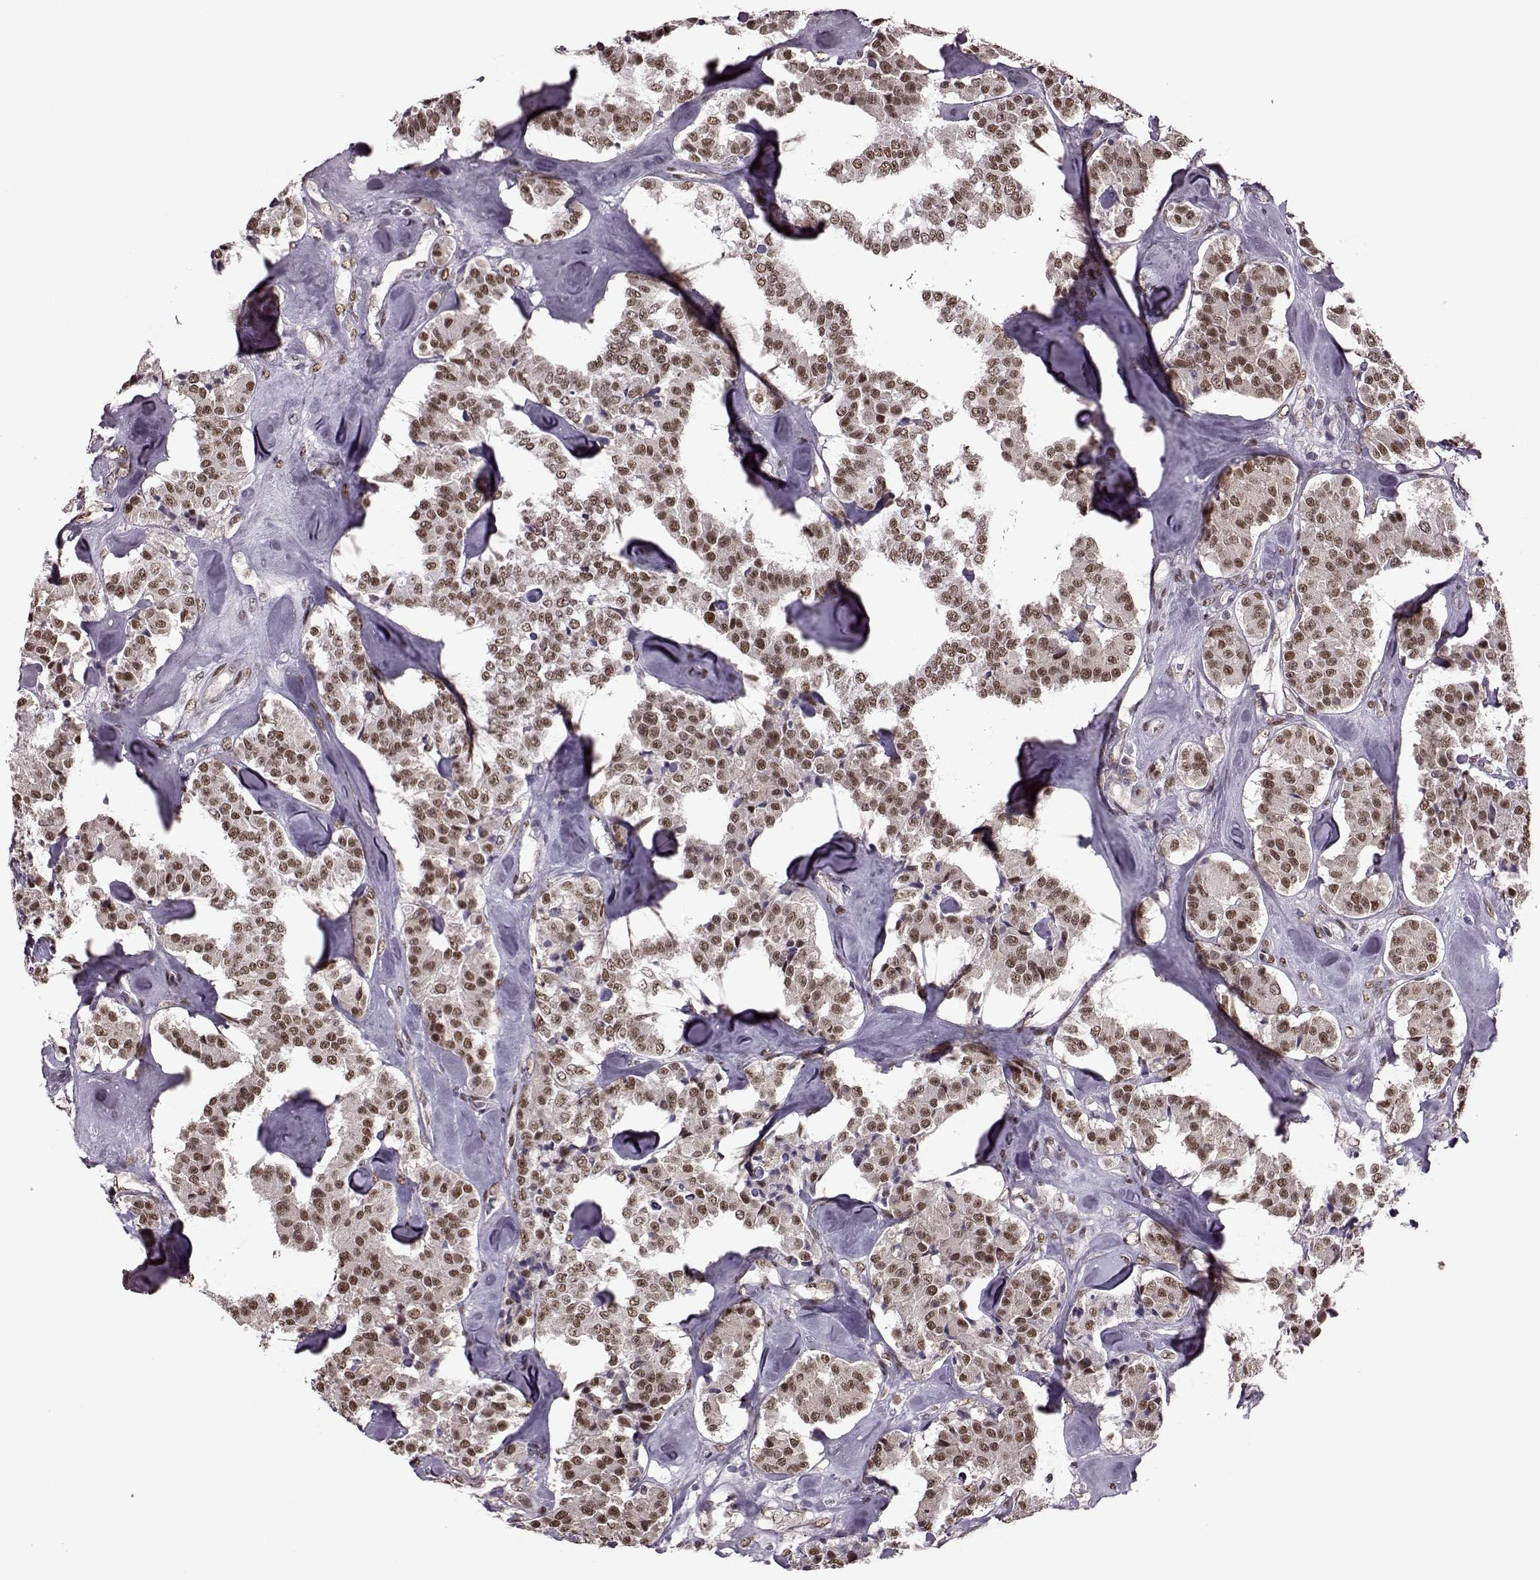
{"staining": {"intensity": "moderate", "quantity": ">75%", "location": "nuclear"}, "tissue": "carcinoid", "cell_type": "Tumor cells", "image_type": "cancer", "snomed": [{"axis": "morphology", "description": "Carcinoid, malignant, NOS"}, {"axis": "topography", "description": "Pancreas"}], "caption": "A high-resolution image shows immunohistochemistry (IHC) staining of carcinoid (malignant), which shows moderate nuclear expression in approximately >75% of tumor cells.", "gene": "FTO", "patient": {"sex": "male", "age": 41}}